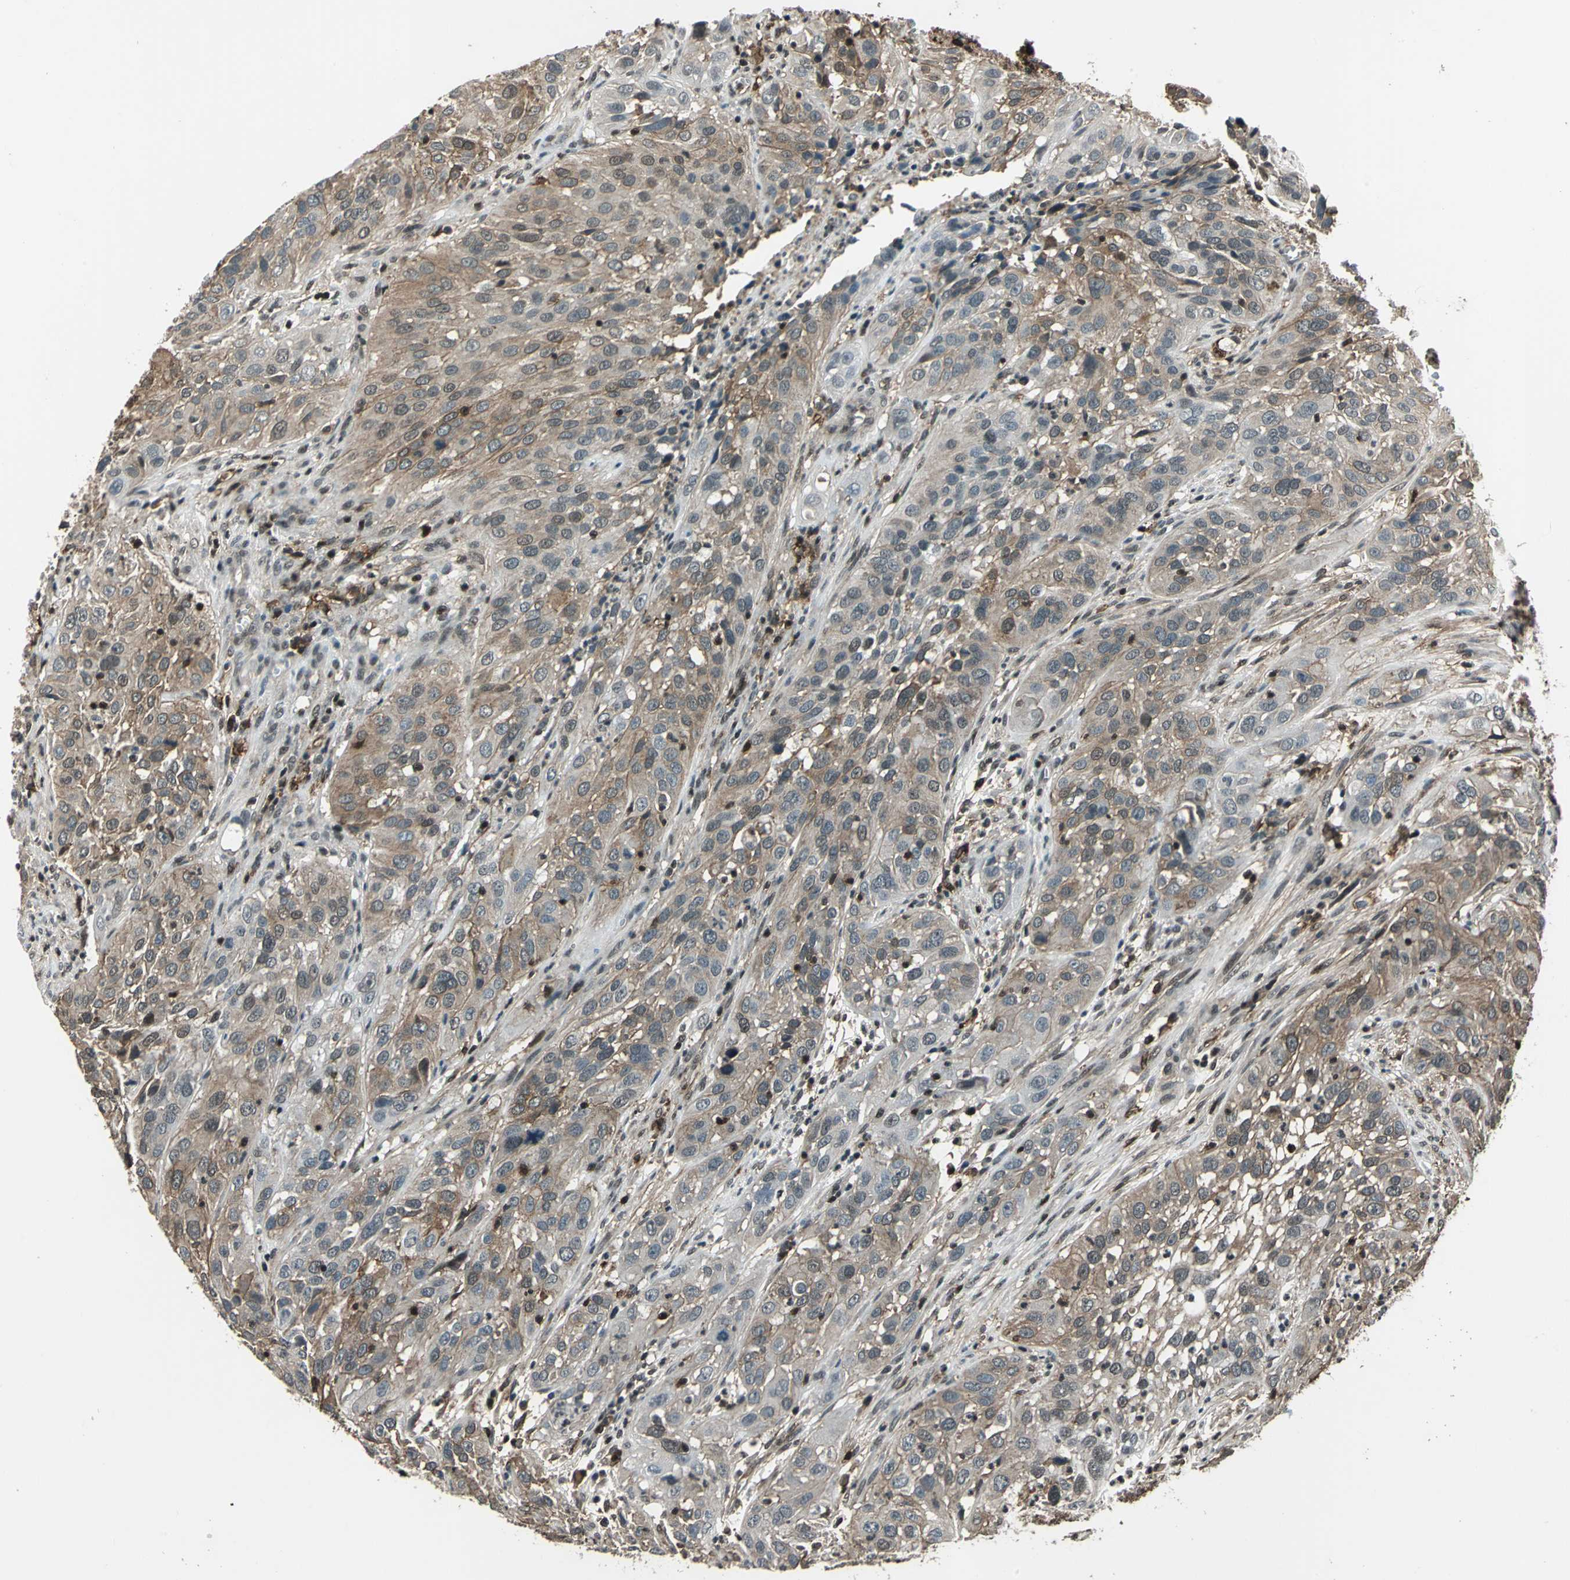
{"staining": {"intensity": "weak", "quantity": "25%-75%", "location": "cytoplasmic/membranous"}, "tissue": "cervical cancer", "cell_type": "Tumor cells", "image_type": "cancer", "snomed": [{"axis": "morphology", "description": "Squamous cell carcinoma, NOS"}, {"axis": "topography", "description": "Cervix"}], "caption": "This is a photomicrograph of immunohistochemistry (IHC) staining of cervical cancer, which shows weak staining in the cytoplasmic/membranous of tumor cells.", "gene": "NR2C2", "patient": {"sex": "female", "age": 32}}